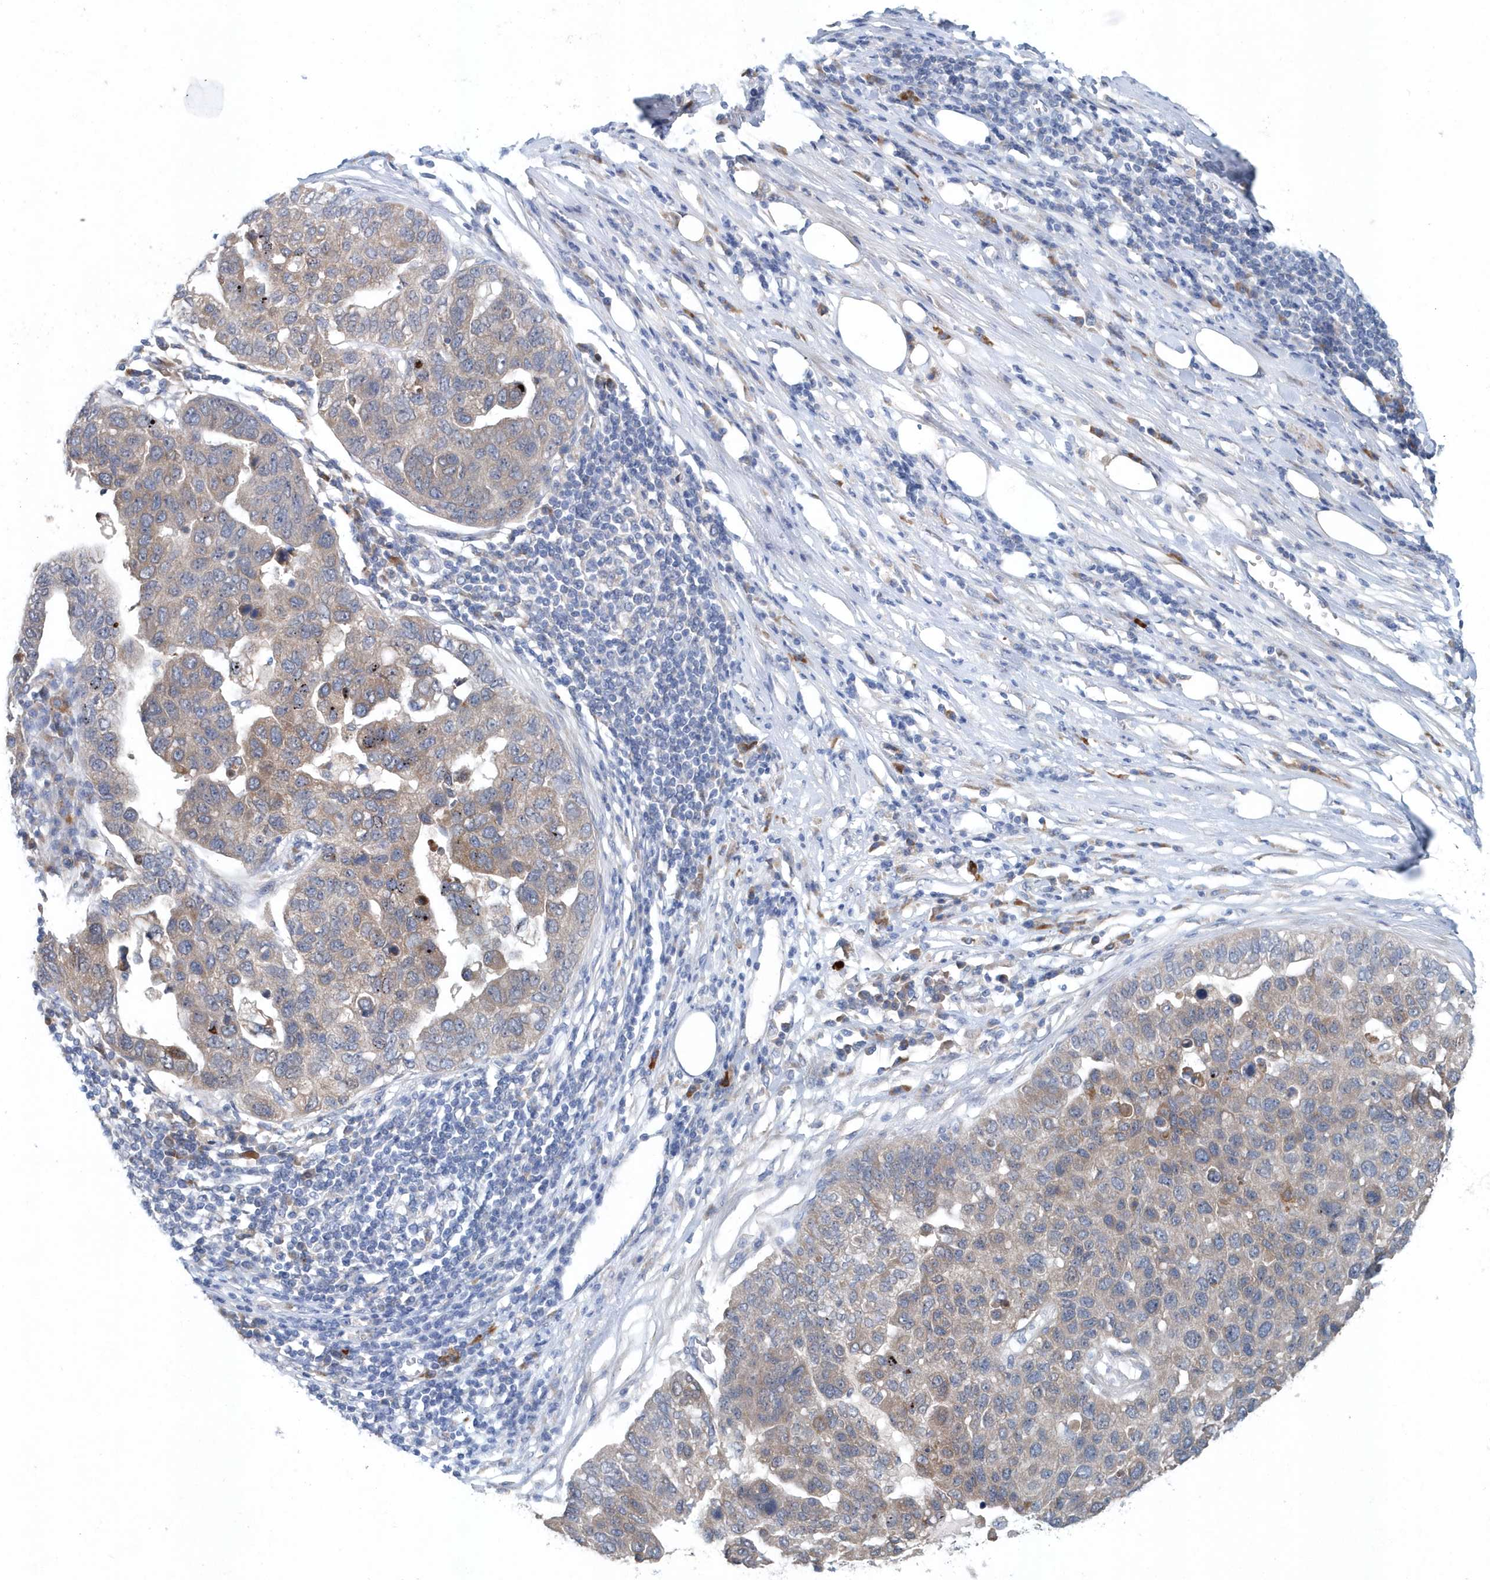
{"staining": {"intensity": "weak", "quantity": "<25%", "location": "cytoplasmic/membranous"}, "tissue": "pancreatic cancer", "cell_type": "Tumor cells", "image_type": "cancer", "snomed": [{"axis": "morphology", "description": "Adenocarcinoma, NOS"}, {"axis": "topography", "description": "Pancreas"}], "caption": "Immunohistochemistry histopathology image of pancreatic adenocarcinoma stained for a protein (brown), which exhibits no staining in tumor cells.", "gene": "PFN2", "patient": {"sex": "female", "age": 61}}